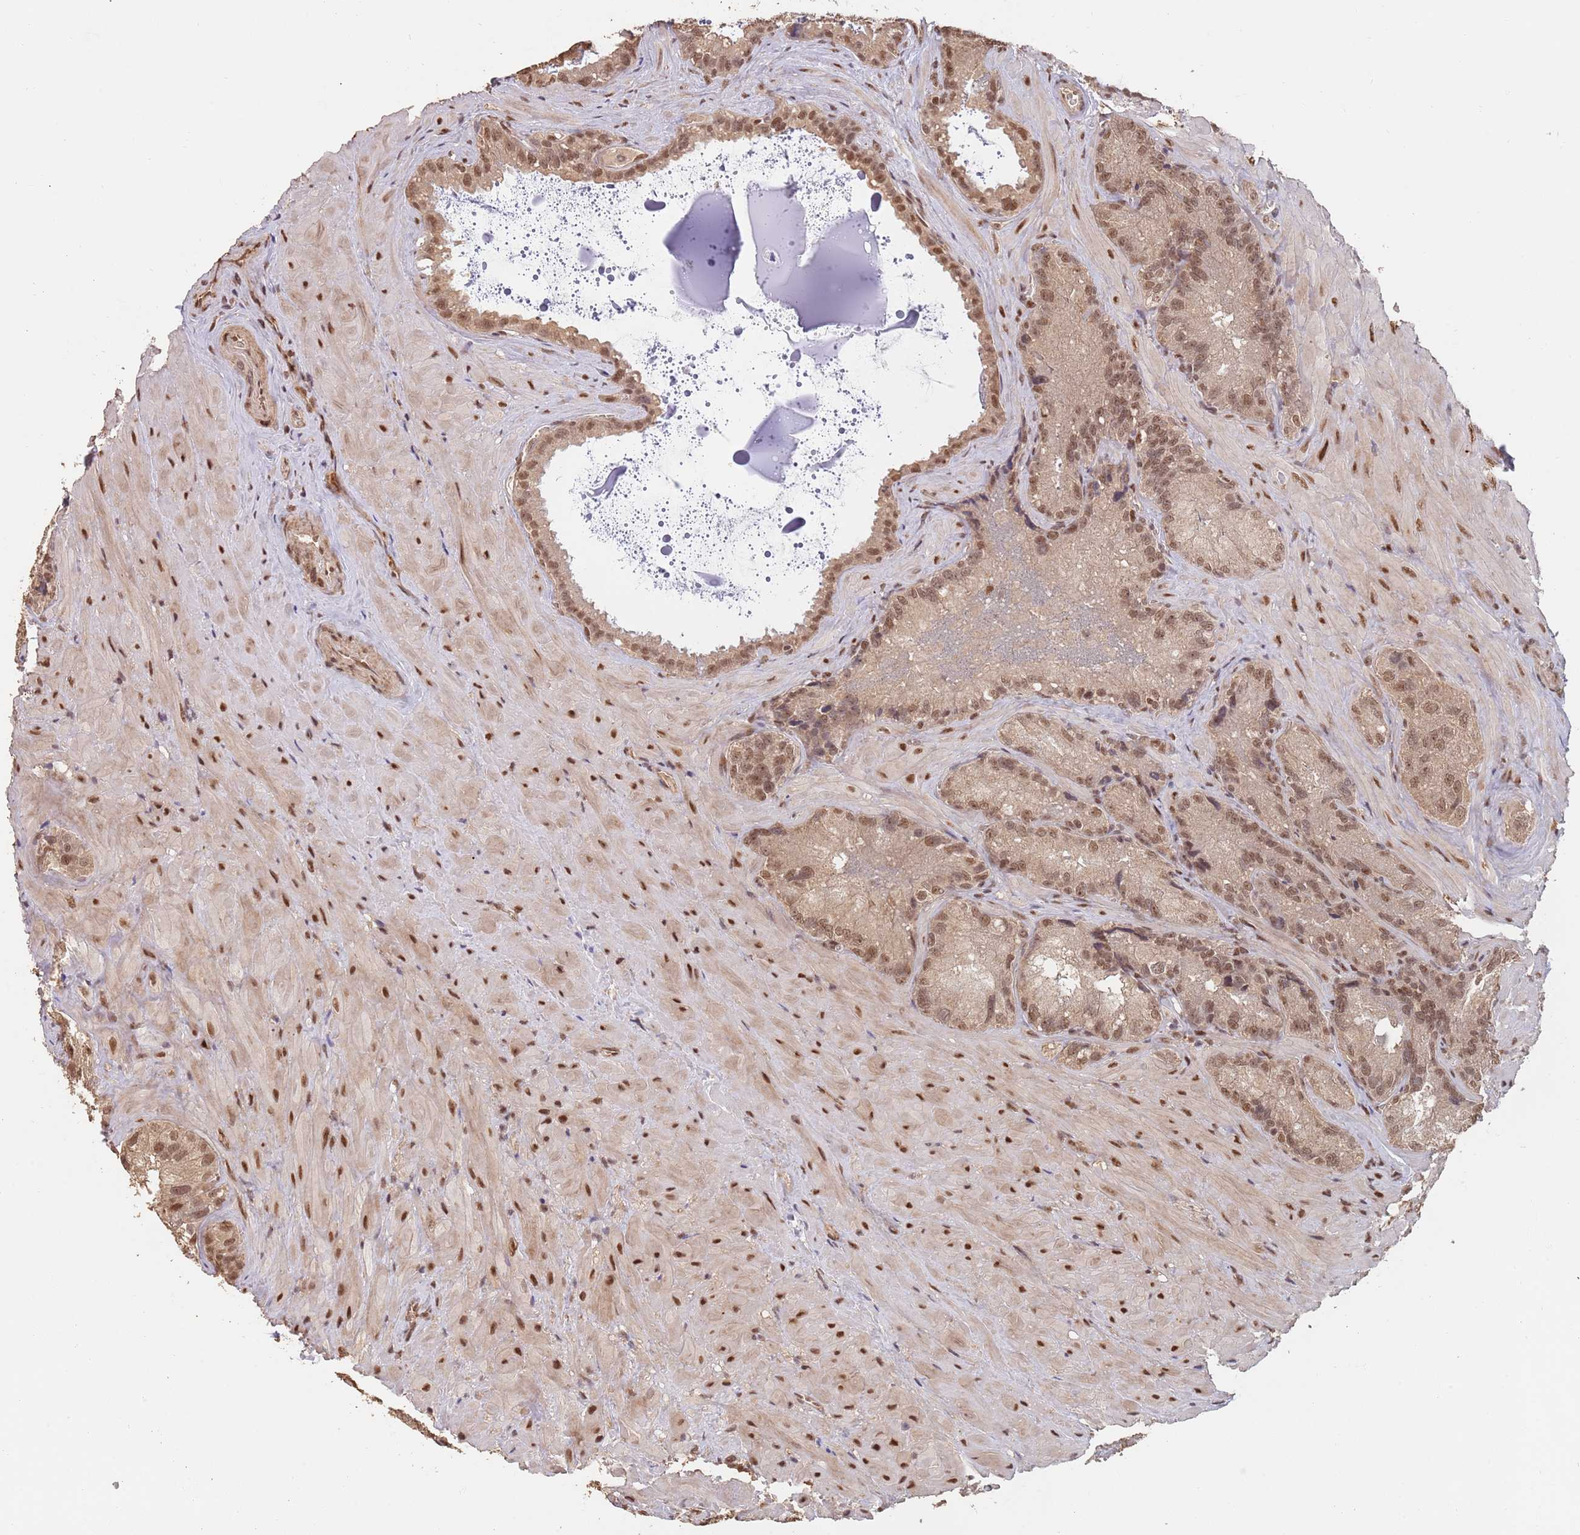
{"staining": {"intensity": "moderate", "quantity": ">75%", "location": "nuclear"}, "tissue": "seminal vesicle", "cell_type": "Glandular cells", "image_type": "normal", "snomed": [{"axis": "morphology", "description": "Normal tissue, NOS"}, {"axis": "topography", "description": "Seminal veicle"}], "caption": "Immunohistochemistry (IHC) staining of normal seminal vesicle, which demonstrates medium levels of moderate nuclear expression in about >75% of glandular cells indicating moderate nuclear protein positivity. The staining was performed using DAB (3,3'-diaminobenzidine) (brown) for protein detection and nuclei were counterstained in hematoxylin (blue).", "gene": "RFXANK", "patient": {"sex": "male", "age": 62}}